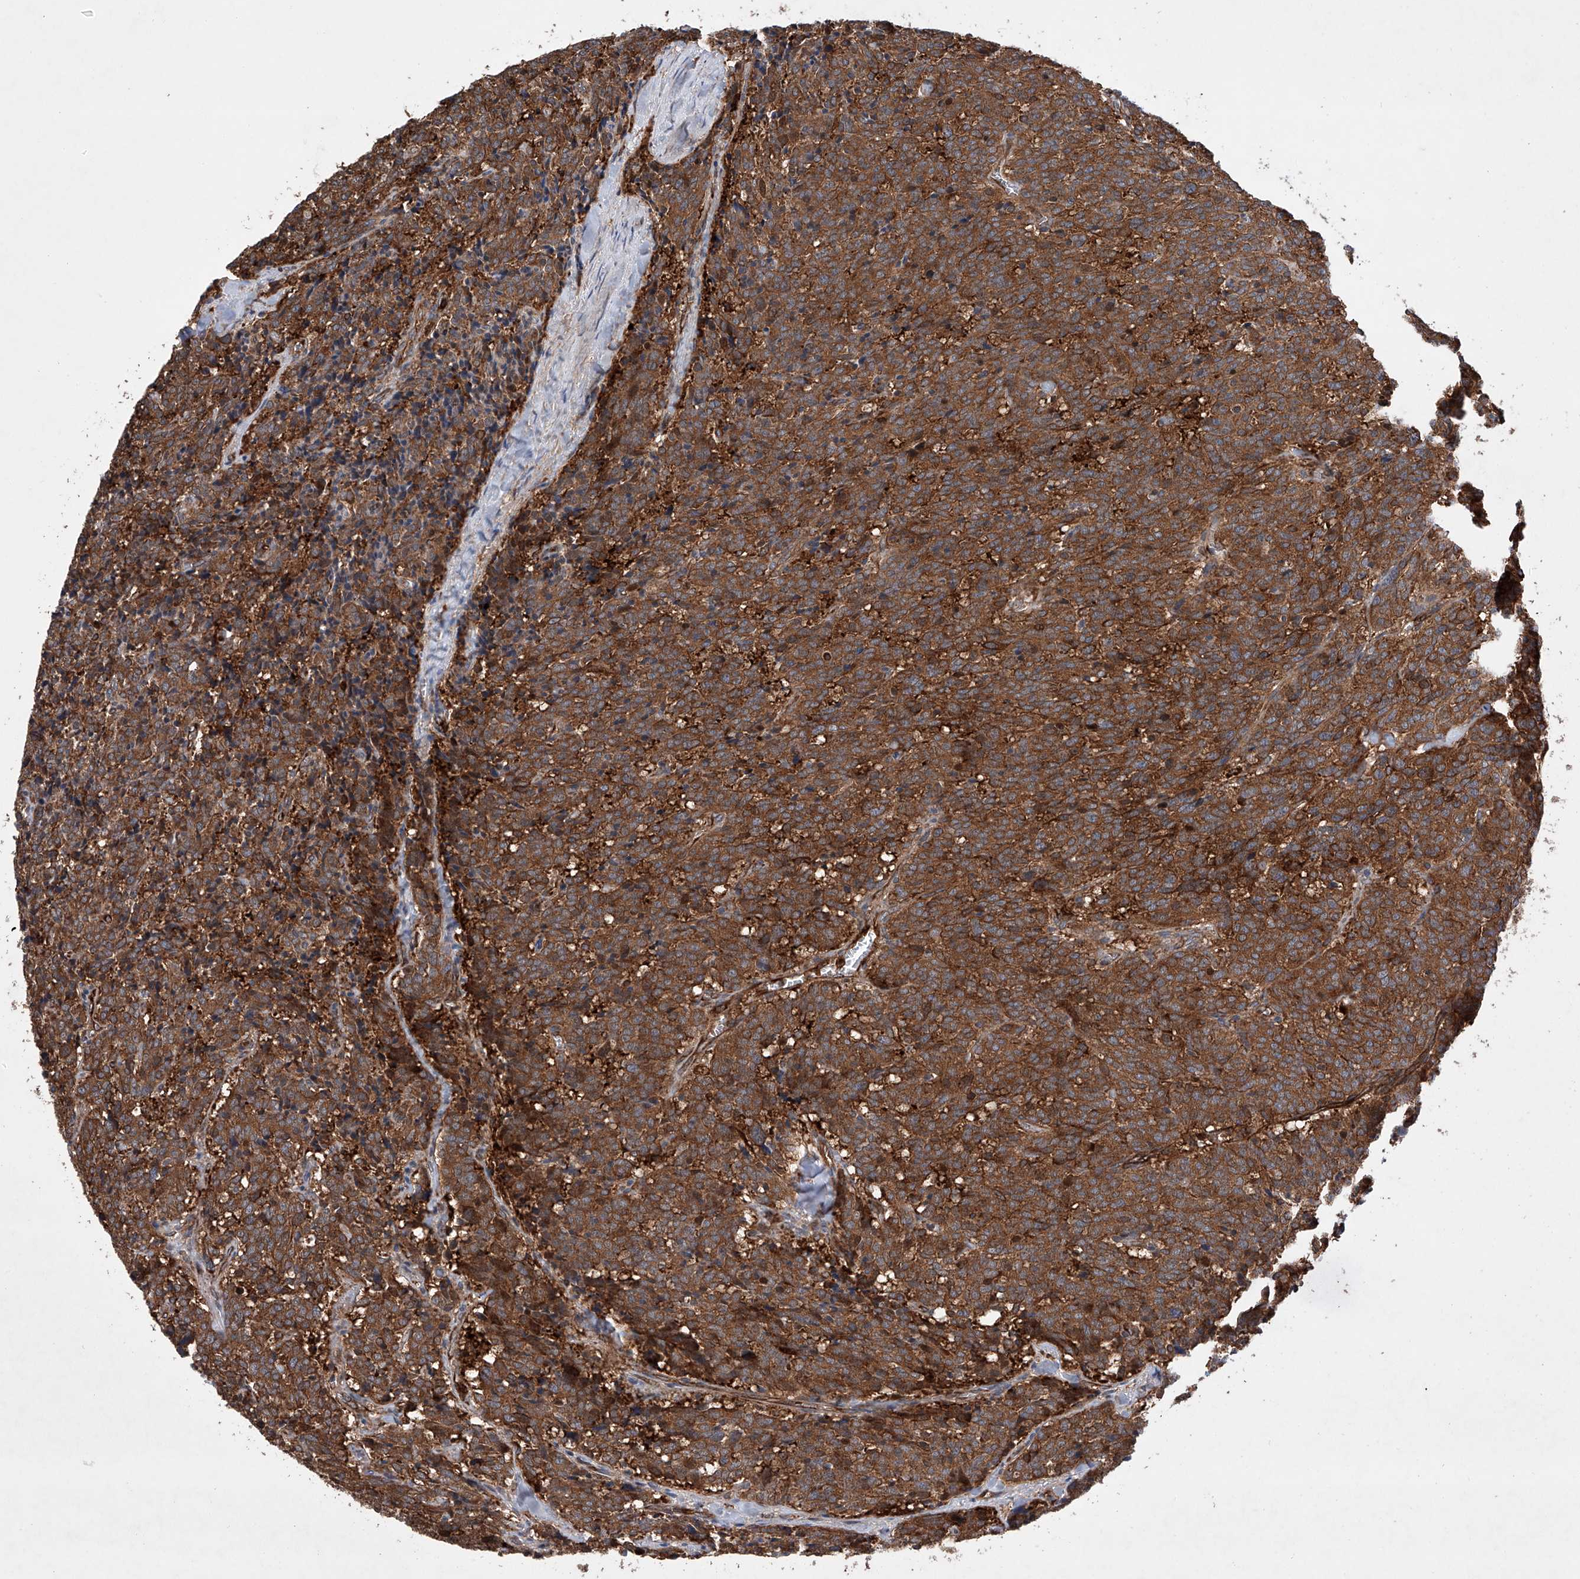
{"staining": {"intensity": "strong", "quantity": ">75%", "location": "cytoplasmic/membranous"}, "tissue": "carcinoid", "cell_type": "Tumor cells", "image_type": "cancer", "snomed": [{"axis": "morphology", "description": "Carcinoid, malignant, NOS"}, {"axis": "topography", "description": "Lung"}], "caption": "This is an image of immunohistochemistry (IHC) staining of carcinoid, which shows strong staining in the cytoplasmic/membranous of tumor cells.", "gene": "TIMM23", "patient": {"sex": "female", "age": 46}}